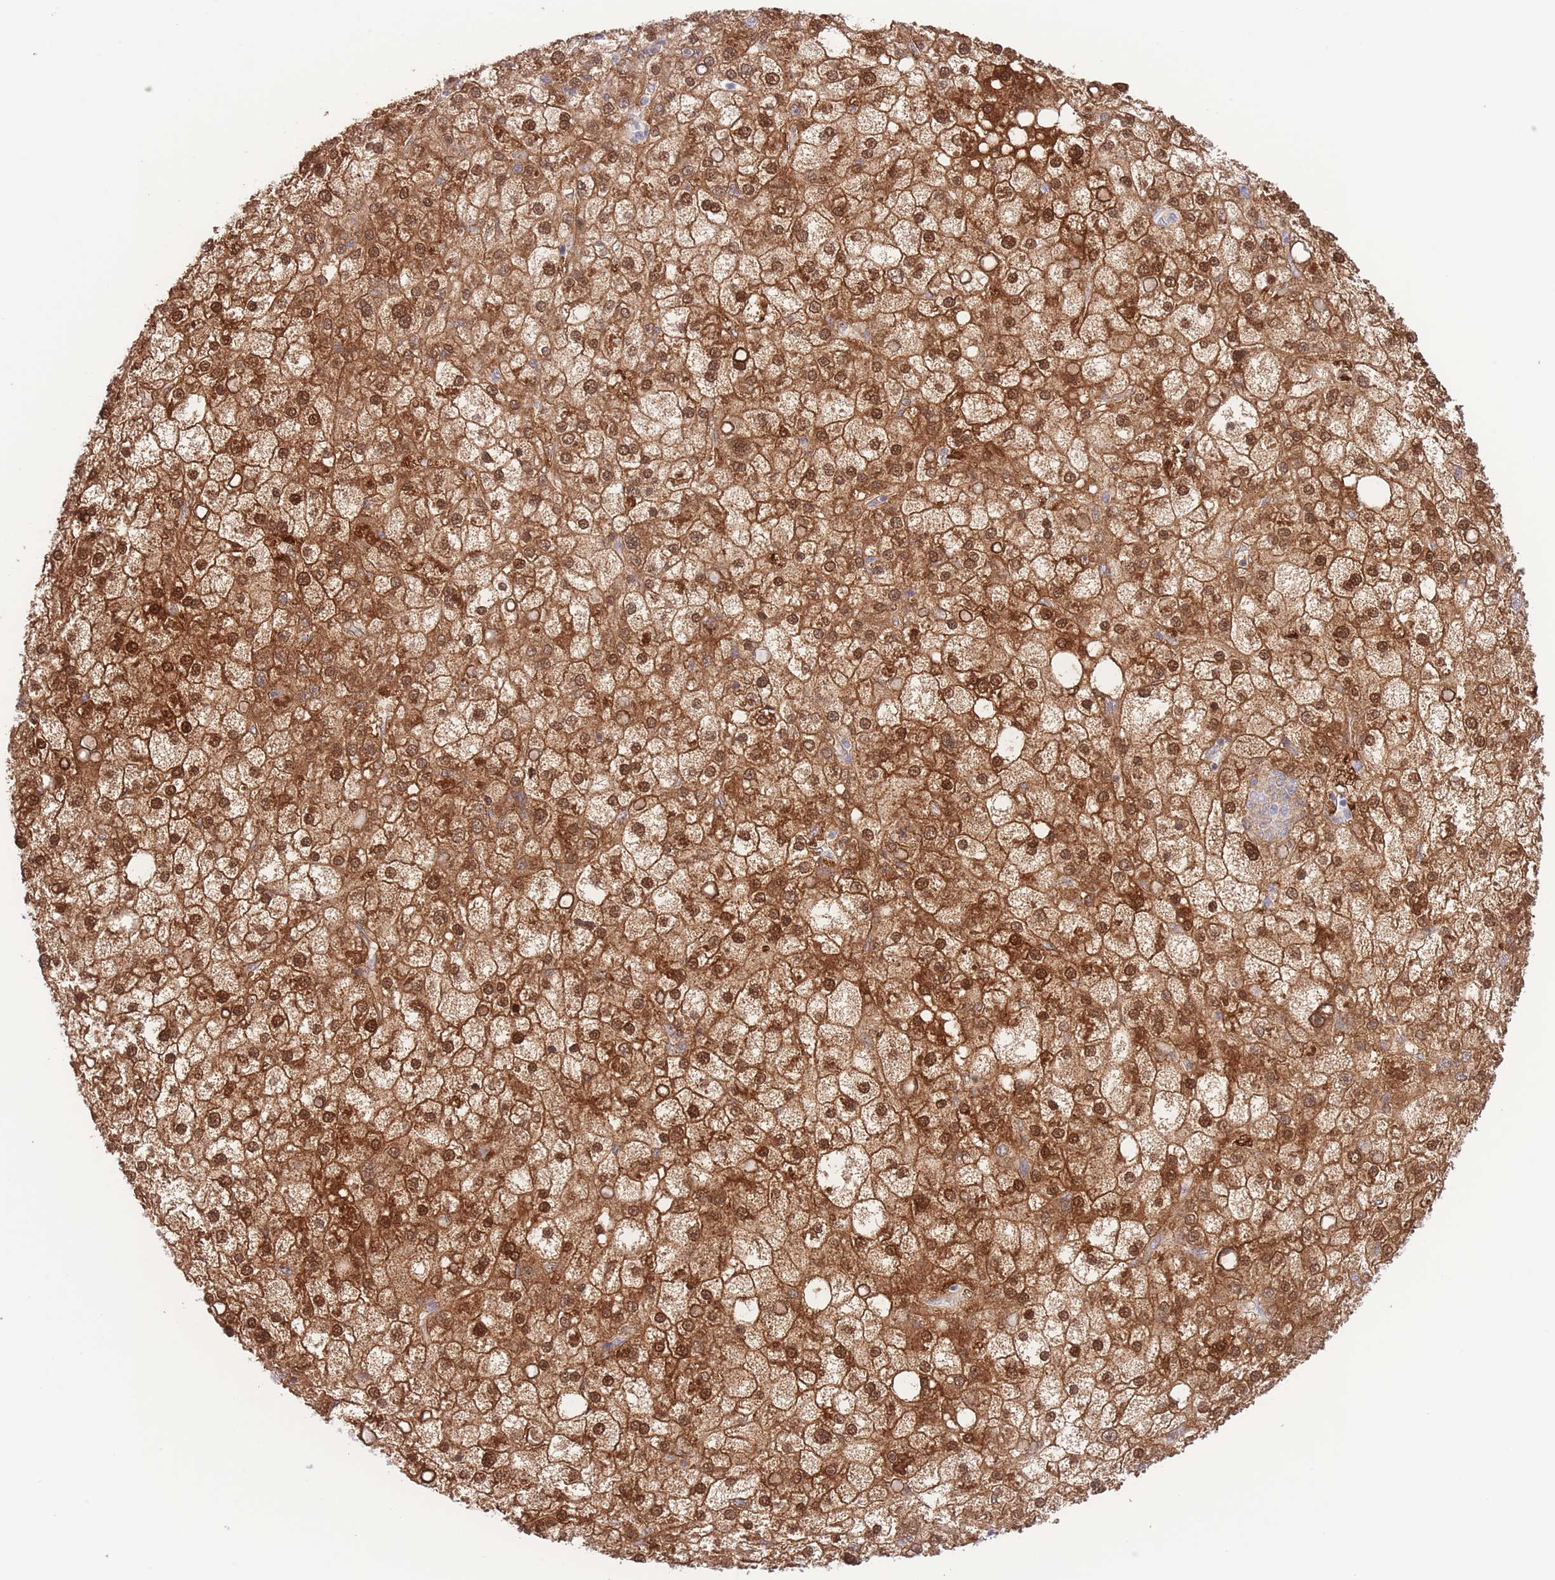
{"staining": {"intensity": "moderate", "quantity": ">75%", "location": "cytoplasmic/membranous,nuclear"}, "tissue": "liver cancer", "cell_type": "Tumor cells", "image_type": "cancer", "snomed": [{"axis": "morphology", "description": "Carcinoma, Hepatocellular, NOS"}, {"axis": "topography", "description": "Liver"}], "caption": "This is an image of IHC staining of liver hepatocellular carcinoma, which shows moderate staining in the cytoplasmic/membranous and nuclear of tumor cells.", "gene": "PKLR", "patient": {"sex": "male", "age": 67}}